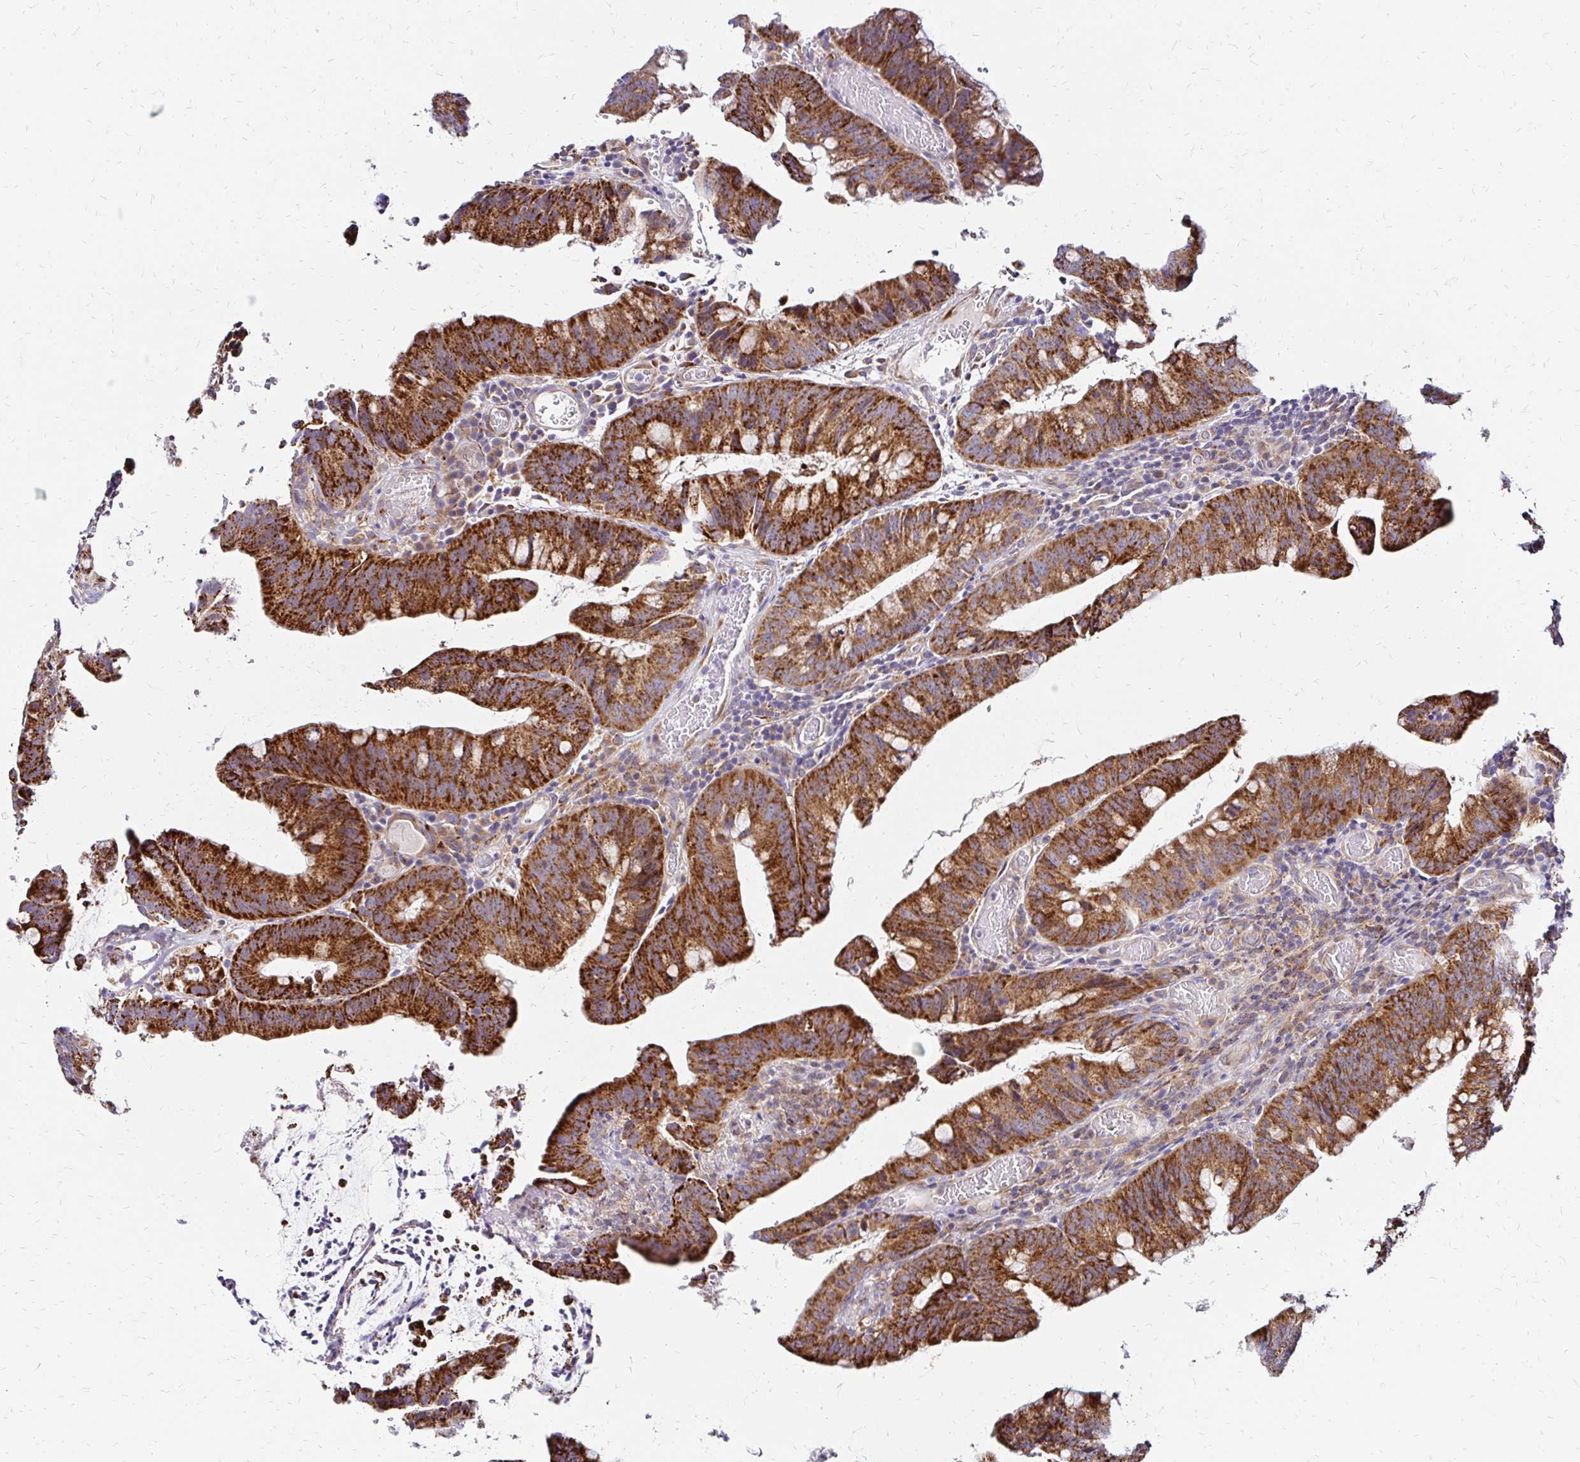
{"staining": {"intensity": "strong", "quantity": ">75%", "location": "cytoplasmic/membranous"}, "tissue": "colorectal cancer", "cell_type": "Tumor cells", "image_type": "cancer", "snomed": [{"axis": "morphology", "description": "Adenocarcinoma, NOS"}, {"axis": "topography", "description": "Colon"}], "caption": "An immunohistochemistry photomicrograph of tumor tissue is shown. Protein staining in brown shows strong cytoplasmic/membranous positivity in adenocarcinoma (colorectal) within tumor cells.", "gene": "IDUA", "patient": {"sex": "male", "age": 62}}